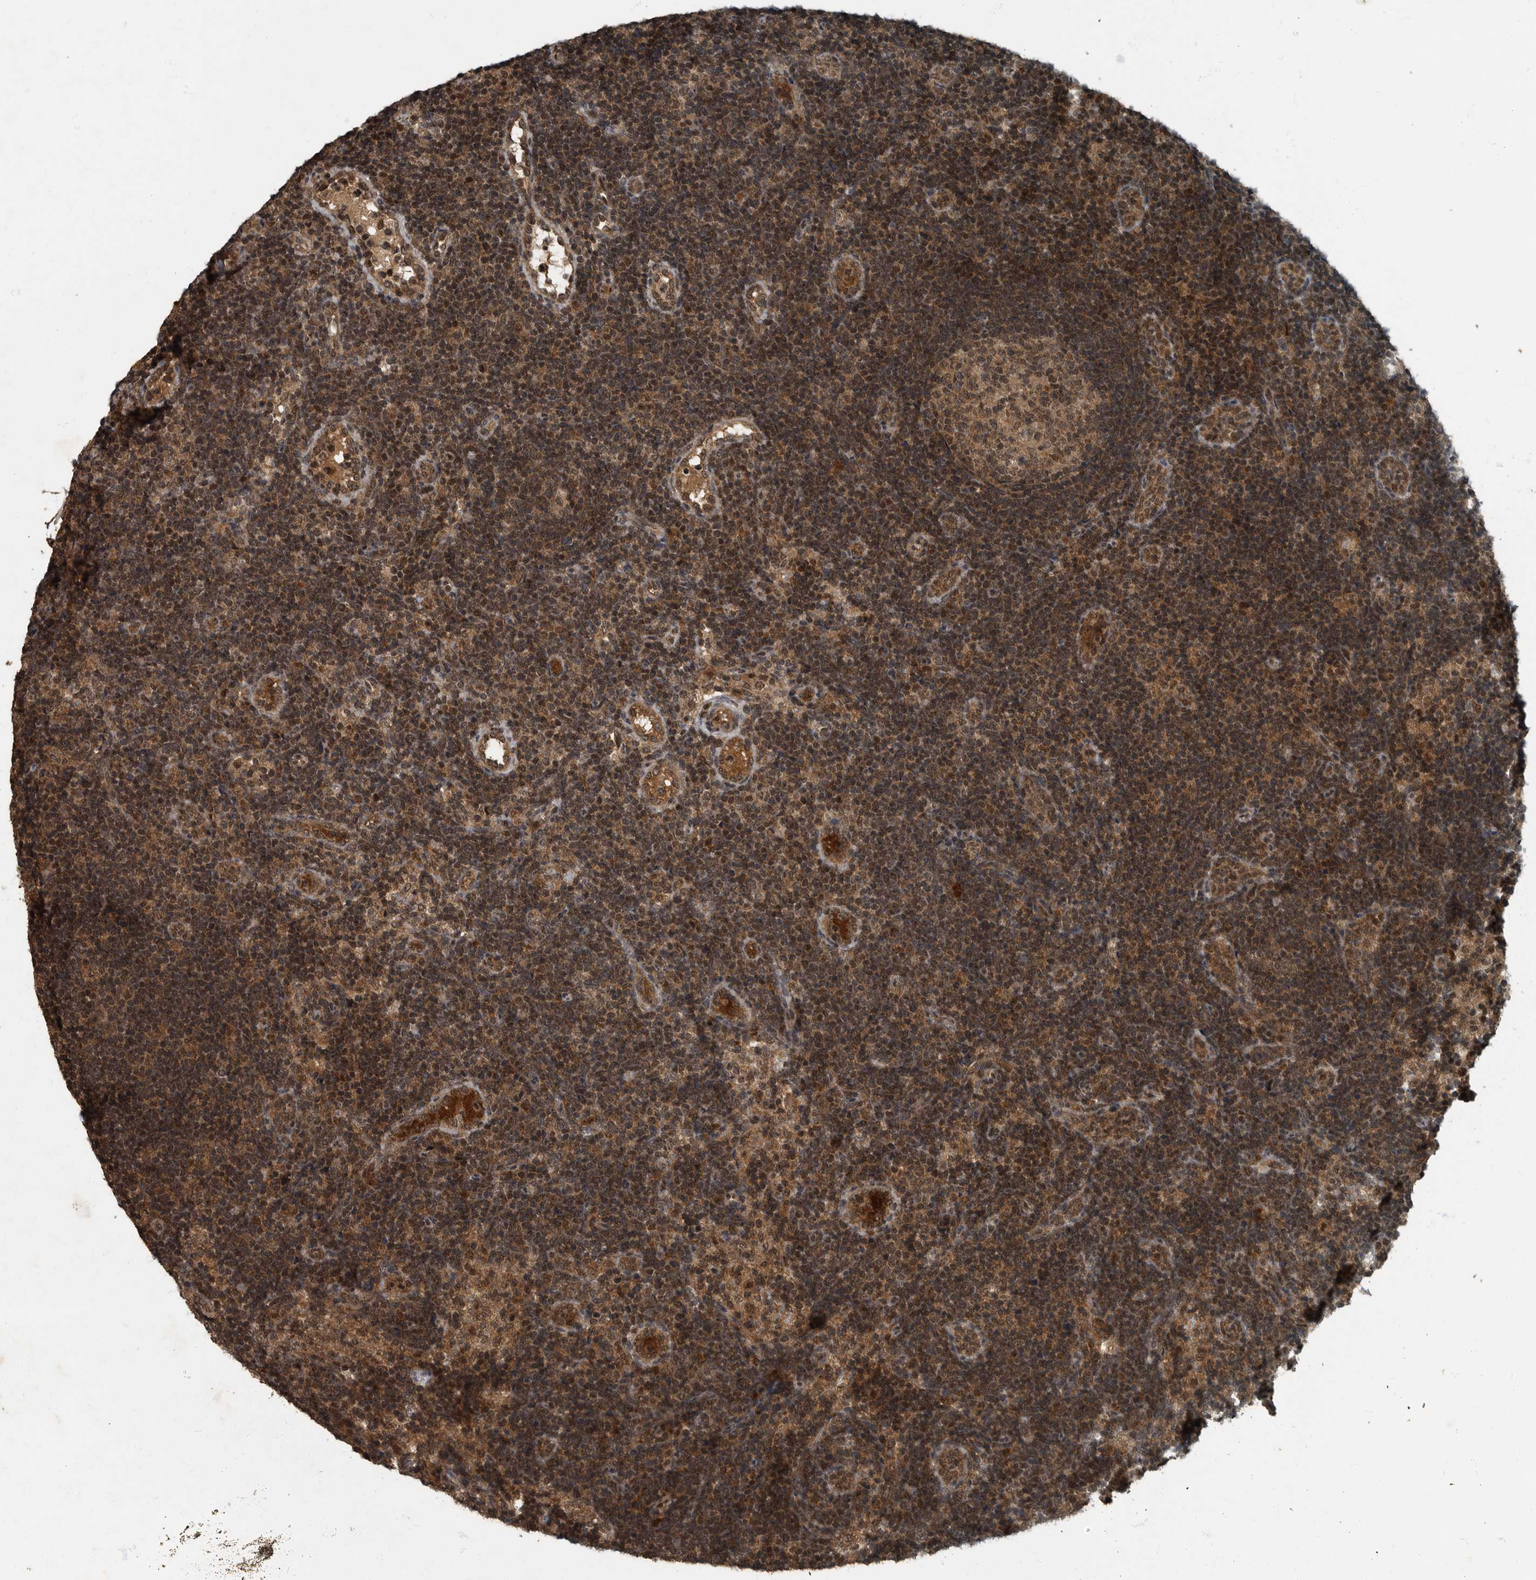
{"staining": {"intensity": "moderate", "quantity": ">75%", "location": "cytoplasmic/membranous,nuclear"}, "tissue": "lymph node", "cell_type": "Germinal center cells", "image_type": "normal", "snomed": [{"axis": "morphology", "description": "Normal tissue, NOS"}, {"axis": "topography", "description": "Lymph node"}], "caption": "Moderate cytoplasmic/membranous,nuclear staining for a protein is seen in approximately >75% of germinal center cells of unremarkable lymph node using immunohistochemistry (IHC).", "gene": "FOXO1", "patient": {"sex": "female", "age": 22}}